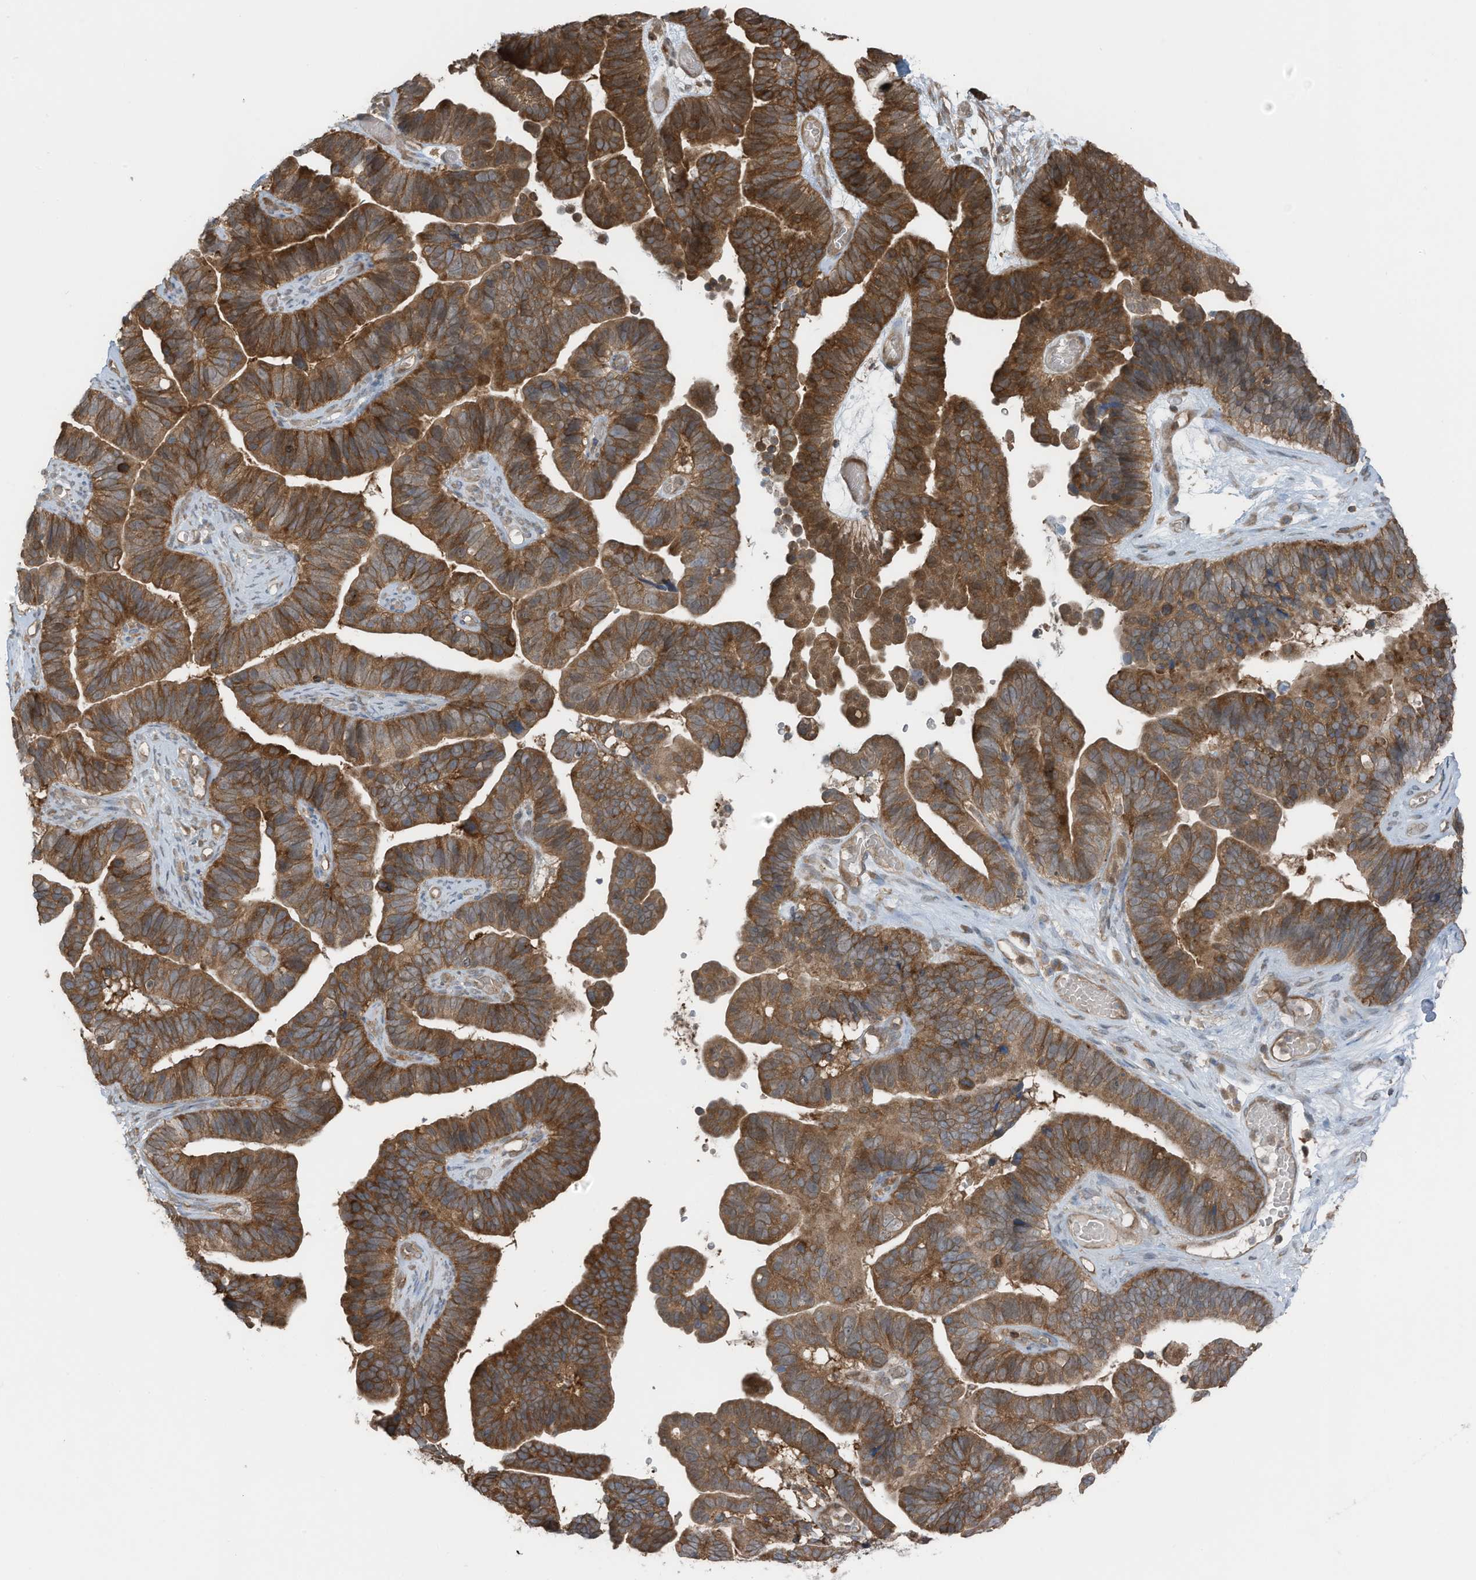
{"staining": {"intensity": "strong", "quantity": ">75%", "location": "cytoplasmic/membranous"}, "tissue": "ovarian cancer", "cell_type": "Tumor cells", "image_type": "cancer", "snomed": [{"axis": "morphology", "description": "Cystadenocarcinoma, serous, NOS"}, {"axis": "topography", "description": "Ovary"}], "caption": "Ovarian cancer stained with IHC exhibits strong cytoplasmic/membranous staining in approximately >75% of tumor cells.", "gene": "TXNDC9", "patient": {"sex": "female", "age": 56}}